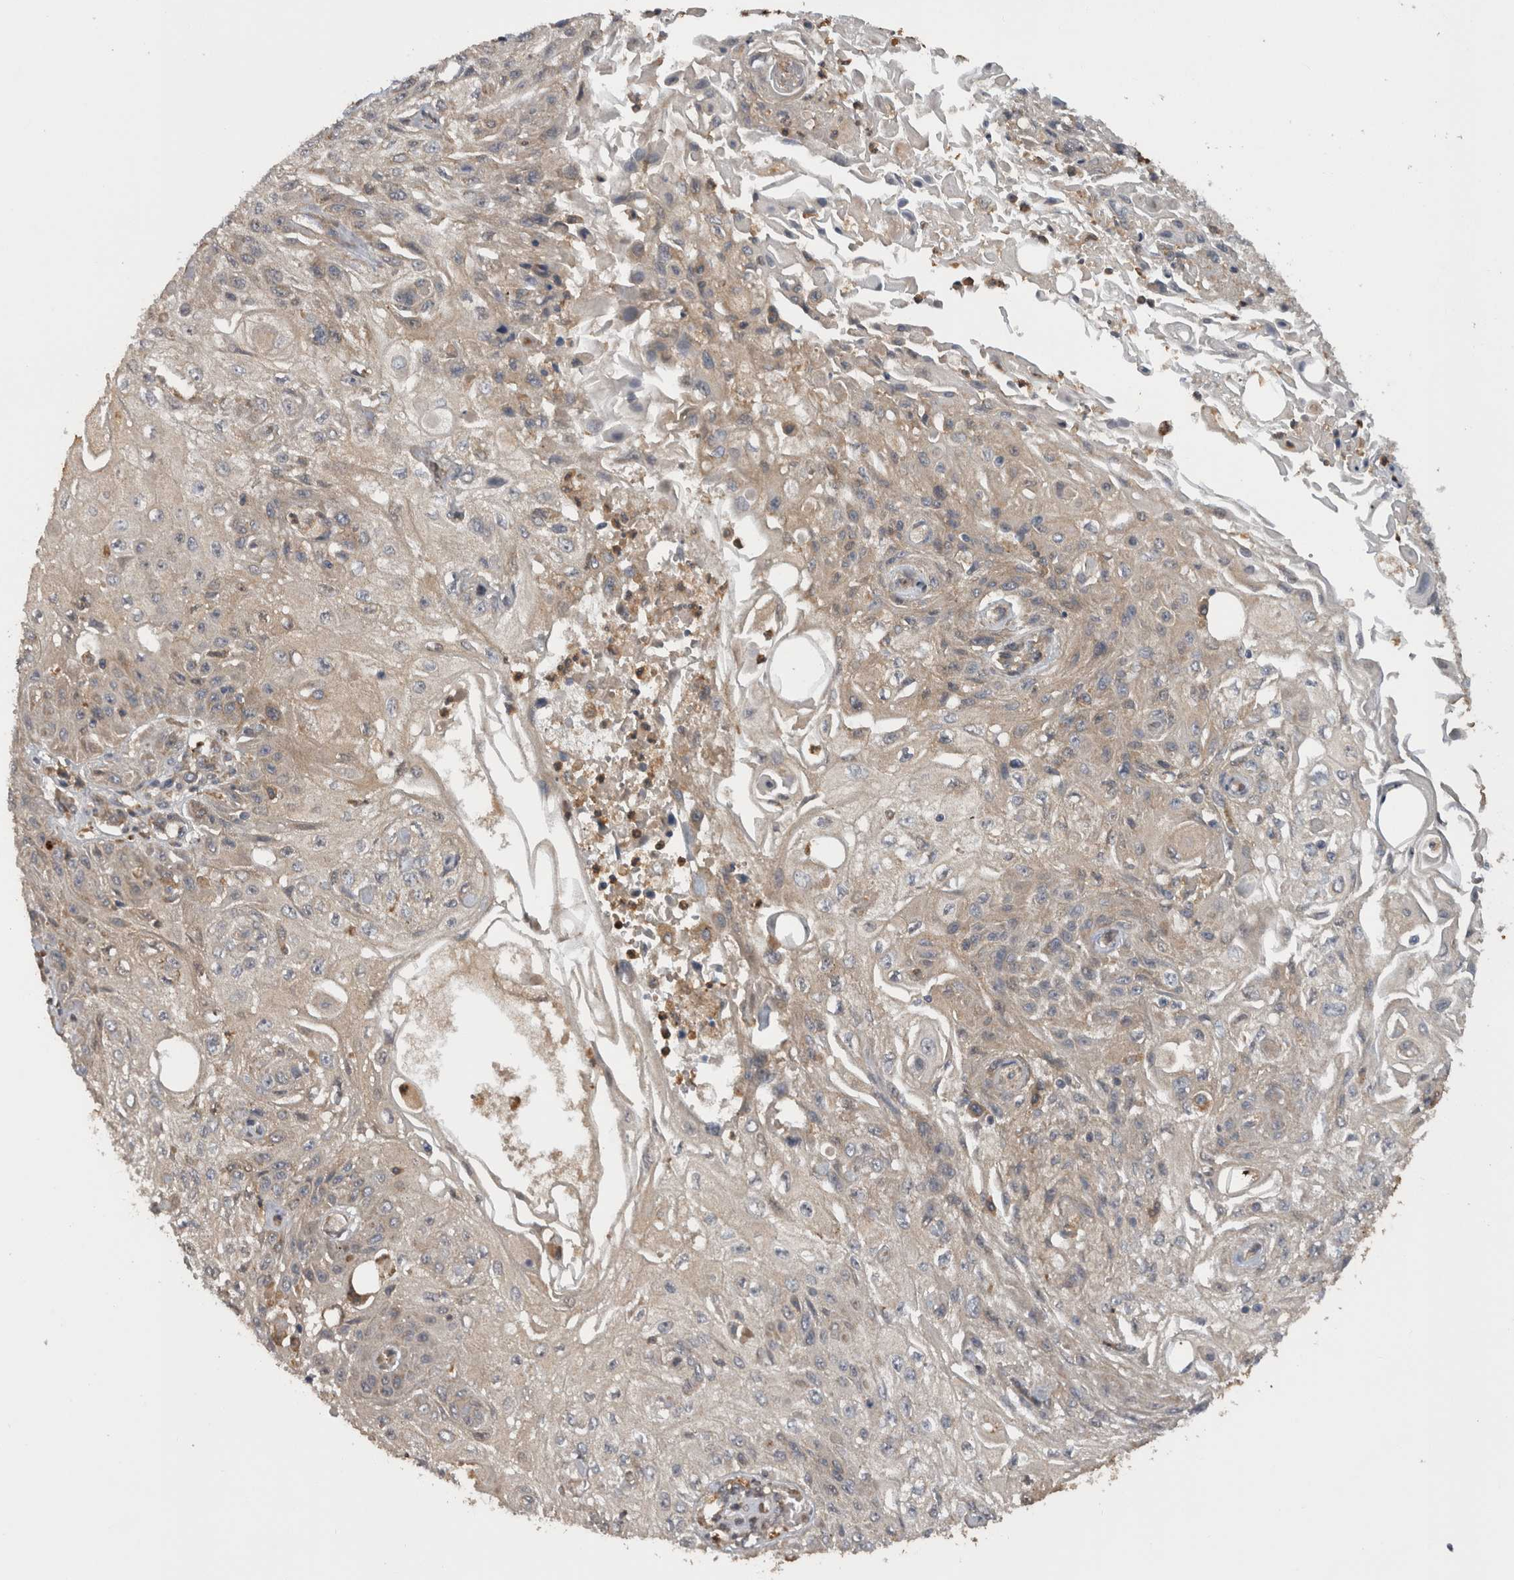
{"staining": {"intensity": "weak", "quantity": "<25%", "location": "cytoplasmic/membranous"}, "tissue": "skin cancer", "cell_type": "Tumor cells", "image_type": "cancer", "snomed": [{"axis": "morphology", "description": "Squamous cell carcinoma, NOS"}, {"axis": "morphology", "description": "Squamous cell carcinoma, metastatic, NOS"}, {"axis": "topography", "description": "Skin"}, {"axis": "topography", "description": "Lymph node"}], "caption": "Immunohistochemical staining of human skin cancer (squamous cell carcinoma) demonstrates no significant positivity in tumor cells.", "gene": "TMED7", "patient": {"sex": "male", "age": 75}}